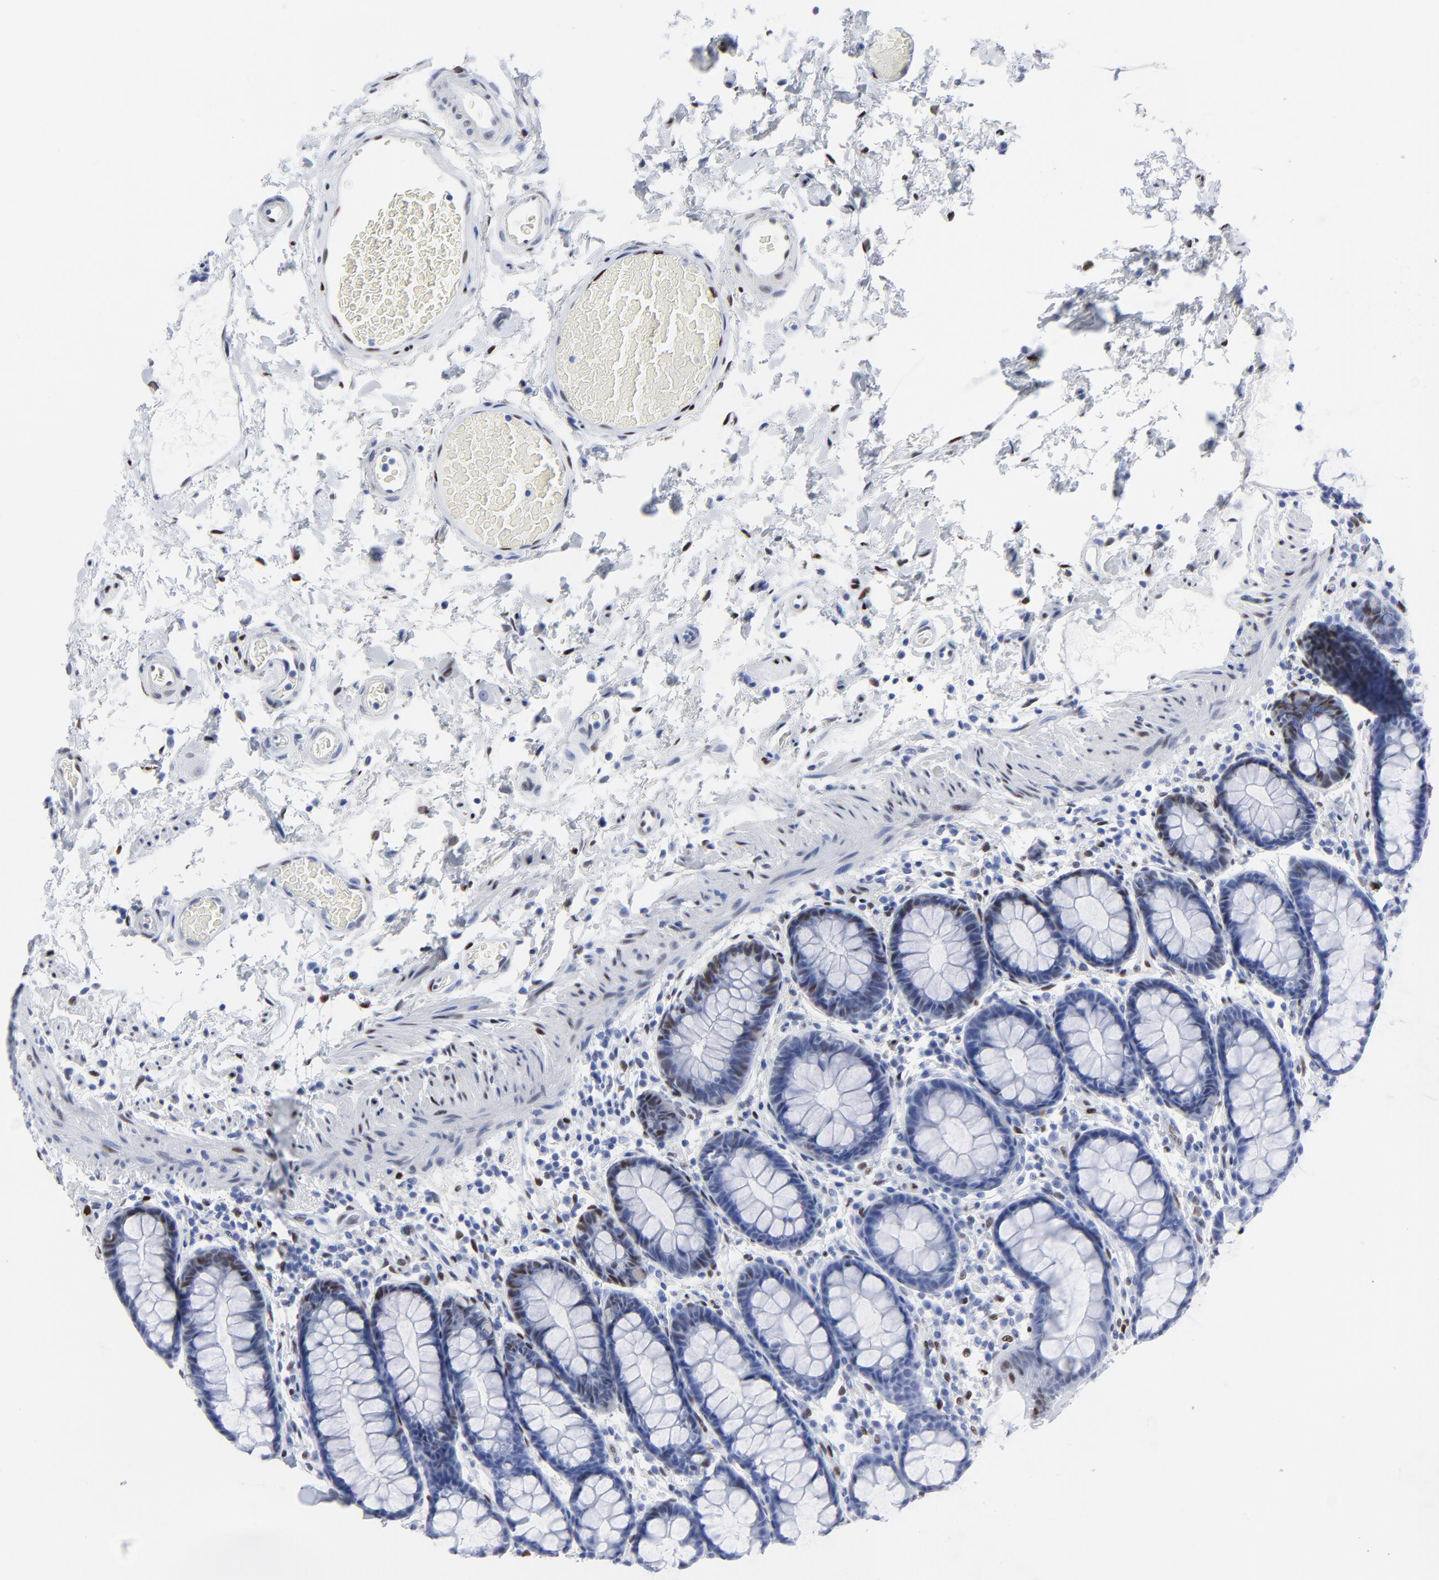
{"staining": {"intensity": "moderate", "quantity": "25%-75%", "location": "nuclear"}, "tissue": "rectum", "cell_type": "Glandular cells", "image_type": "normal", "snomed": [{"axis": "morphology", "description": "Normal tissue, NOS"}, {"axis": "topography", "description": "Rectum"}], "caption": "A micrograph of human rectum stained for a protein reveals moderate nuclear brown staining in glandular cells. The staining was performed using DAB (3,3'-diaminobenzidine), with brown indicating positive protein expression. Nuclei are stained blue with hematoxylin.", "gene": "JUN", "patient": {"sex": "male", "age": 92}}